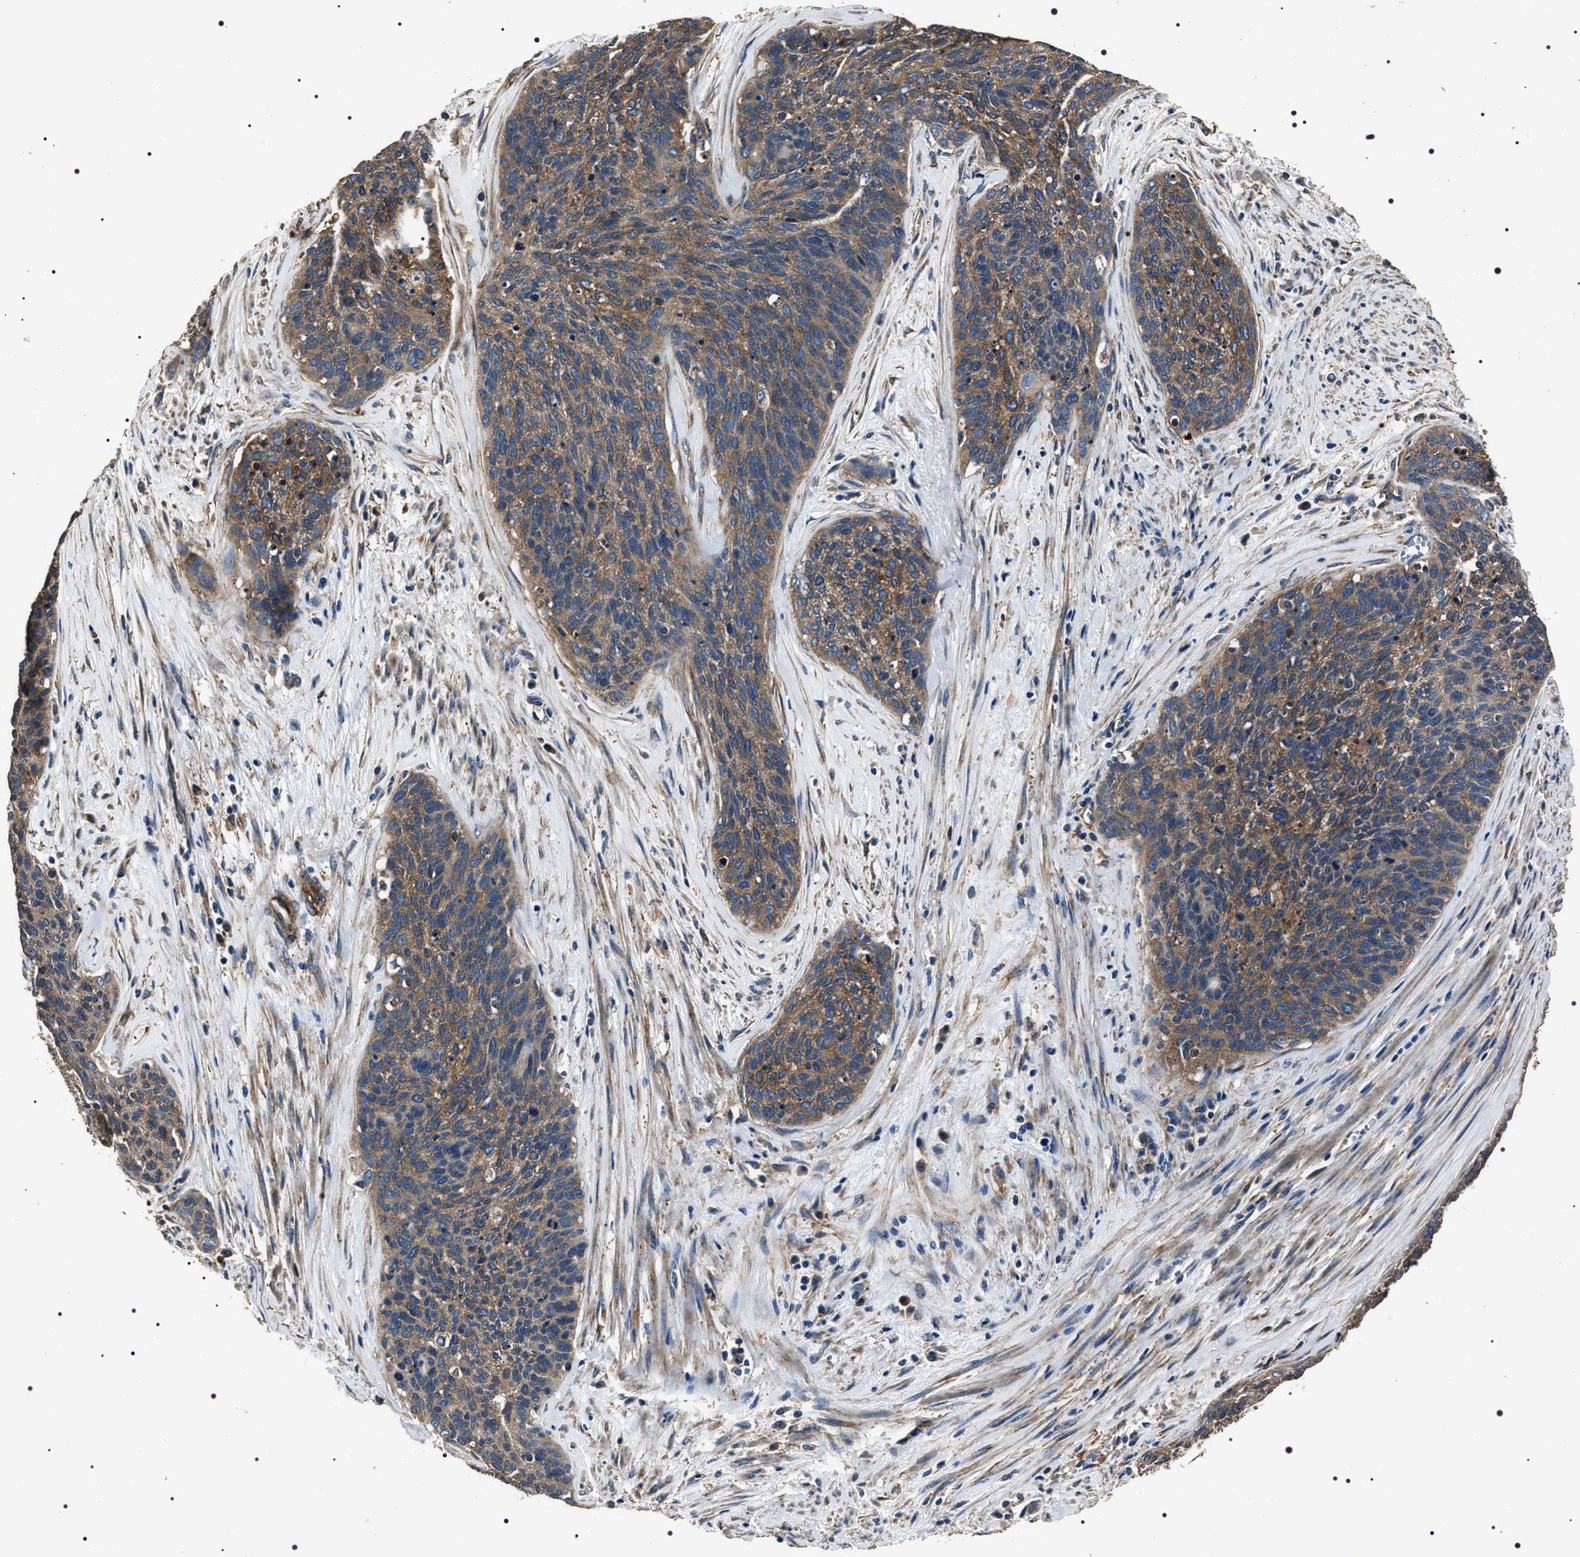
{"staining": {"intensity": "moderate", "quantity": "25%-75%", "location": "cytoplasmic/membranous"}, "tissue": "cervical cancer", "cell_type": "Tumor cells", "image_type": "cancer", "snomed": [{"axis": "morphology", "description": "Squamous cell carcinoma, NOS"}, {"axis": "topography", "description": "Cervix"}], "caption": "A brown stain labels moderate cytoplasmic/membranous positivity of a protein in cervical cancer (squamous cell carcinoma) tumor cells.", "gene": "HSCB", "patient": {"sex": "female", "age": 55}}